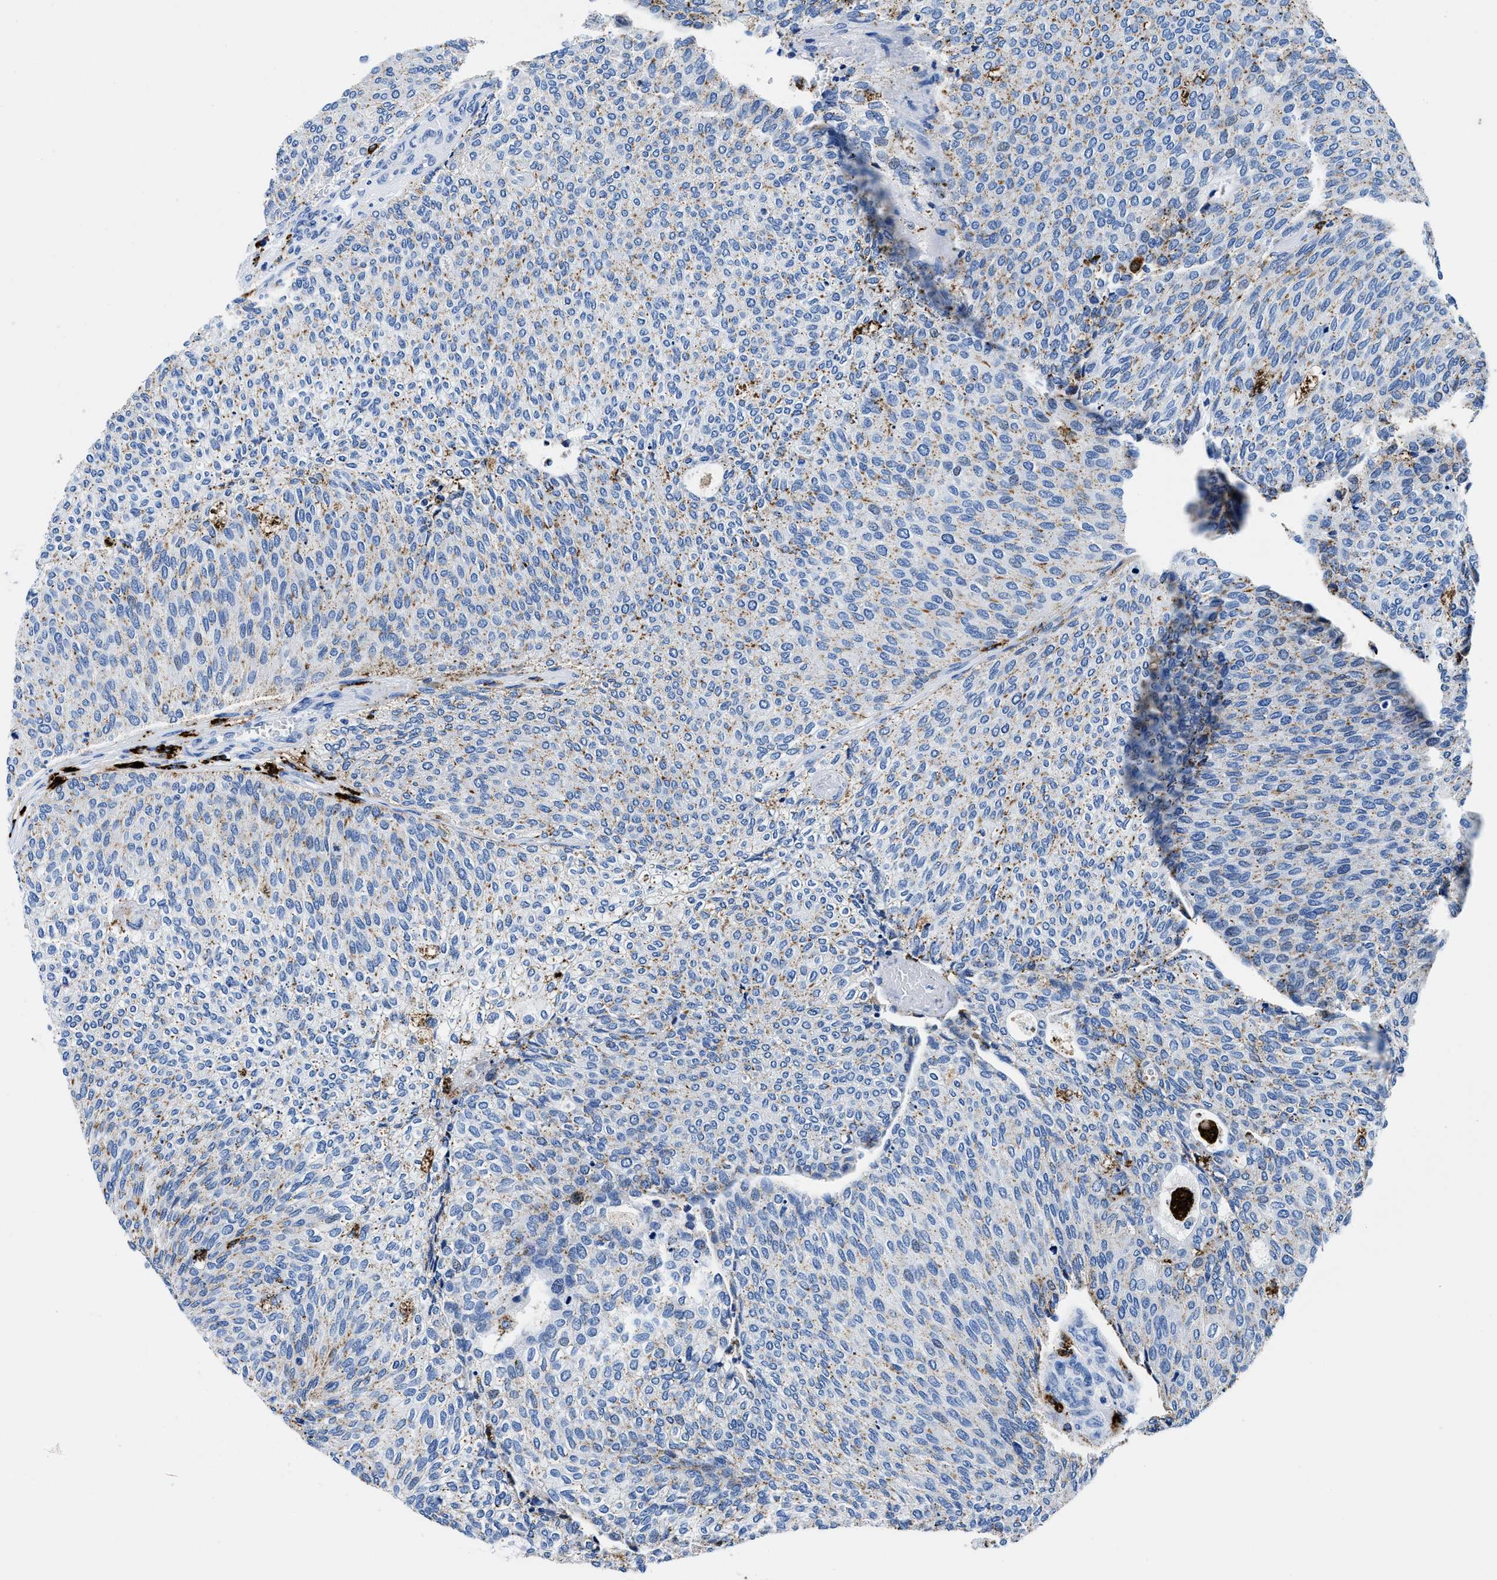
{"staining": {"intensity": "weak", "quantity": "25%-75%", "location": "cytoplasmic/membranous"}, "tissue": "urothelial cancer", "cell_type": "Tumor cells", "image_type": "cancer", "snomed": [{"axis": "morphology", "description": "Urothelial carcinoma, Low grade"}, {"axis": "topography", "description": "Urinary bladder"}], "caption": "Brown immunohistochemical staining in human urothelial carcinoma (low-grade) exhibits weak cytoplasmic/membranous positivity in about 25%-75% of tumor cells. Using DAB (3,3'-diaminobenzidine) (brown) and hematoxylin (blue) stains, captured at high magnification using brightfield microscopy.", "gene": "OR14K1", "patient": {"sex": "female", "age": 79}}